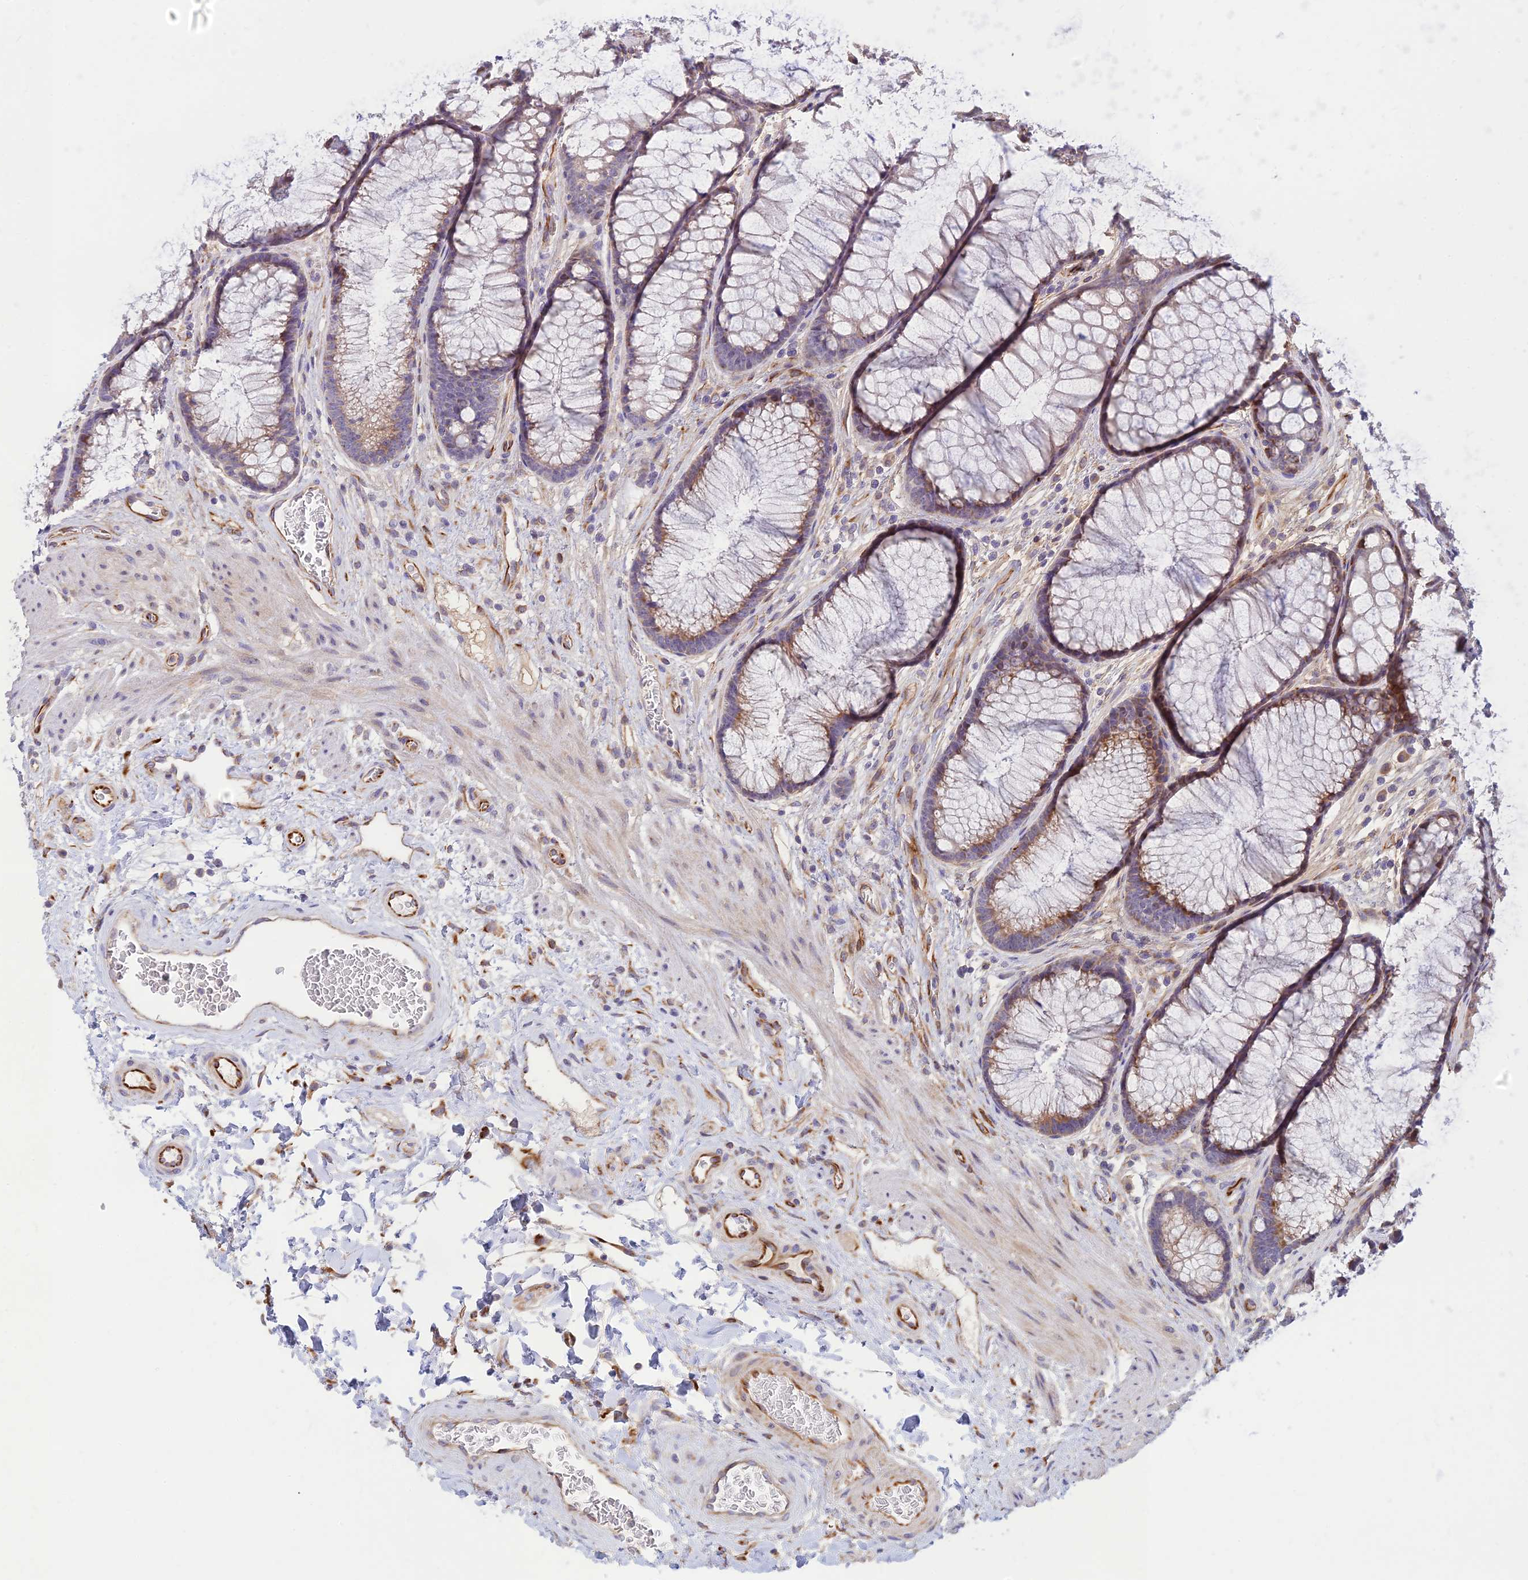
{"staining": {"intensity": "strong", "quantity": "25%-75%", "location": "cytoplasmic/membranous"}, "tissue": "colon", "cell_type": "Endothelial cells", "image_type": "normal", "snomed": [{"axis": "morphology", "description": "Normal tissue, NOS"}, {"axis": "topography", "description": "Colon"}], "caption": "A brown stain highlights strong cytoplasmic/membranous expression of a protein in endothelial cells of benign colon. The staining was performed using DAB, with brown indicating positive protein expression. Nuclei are stained blue with hematoxylin.", "gene": "ST8SIA5", "patient": {"sex": "female", "age": 82}}